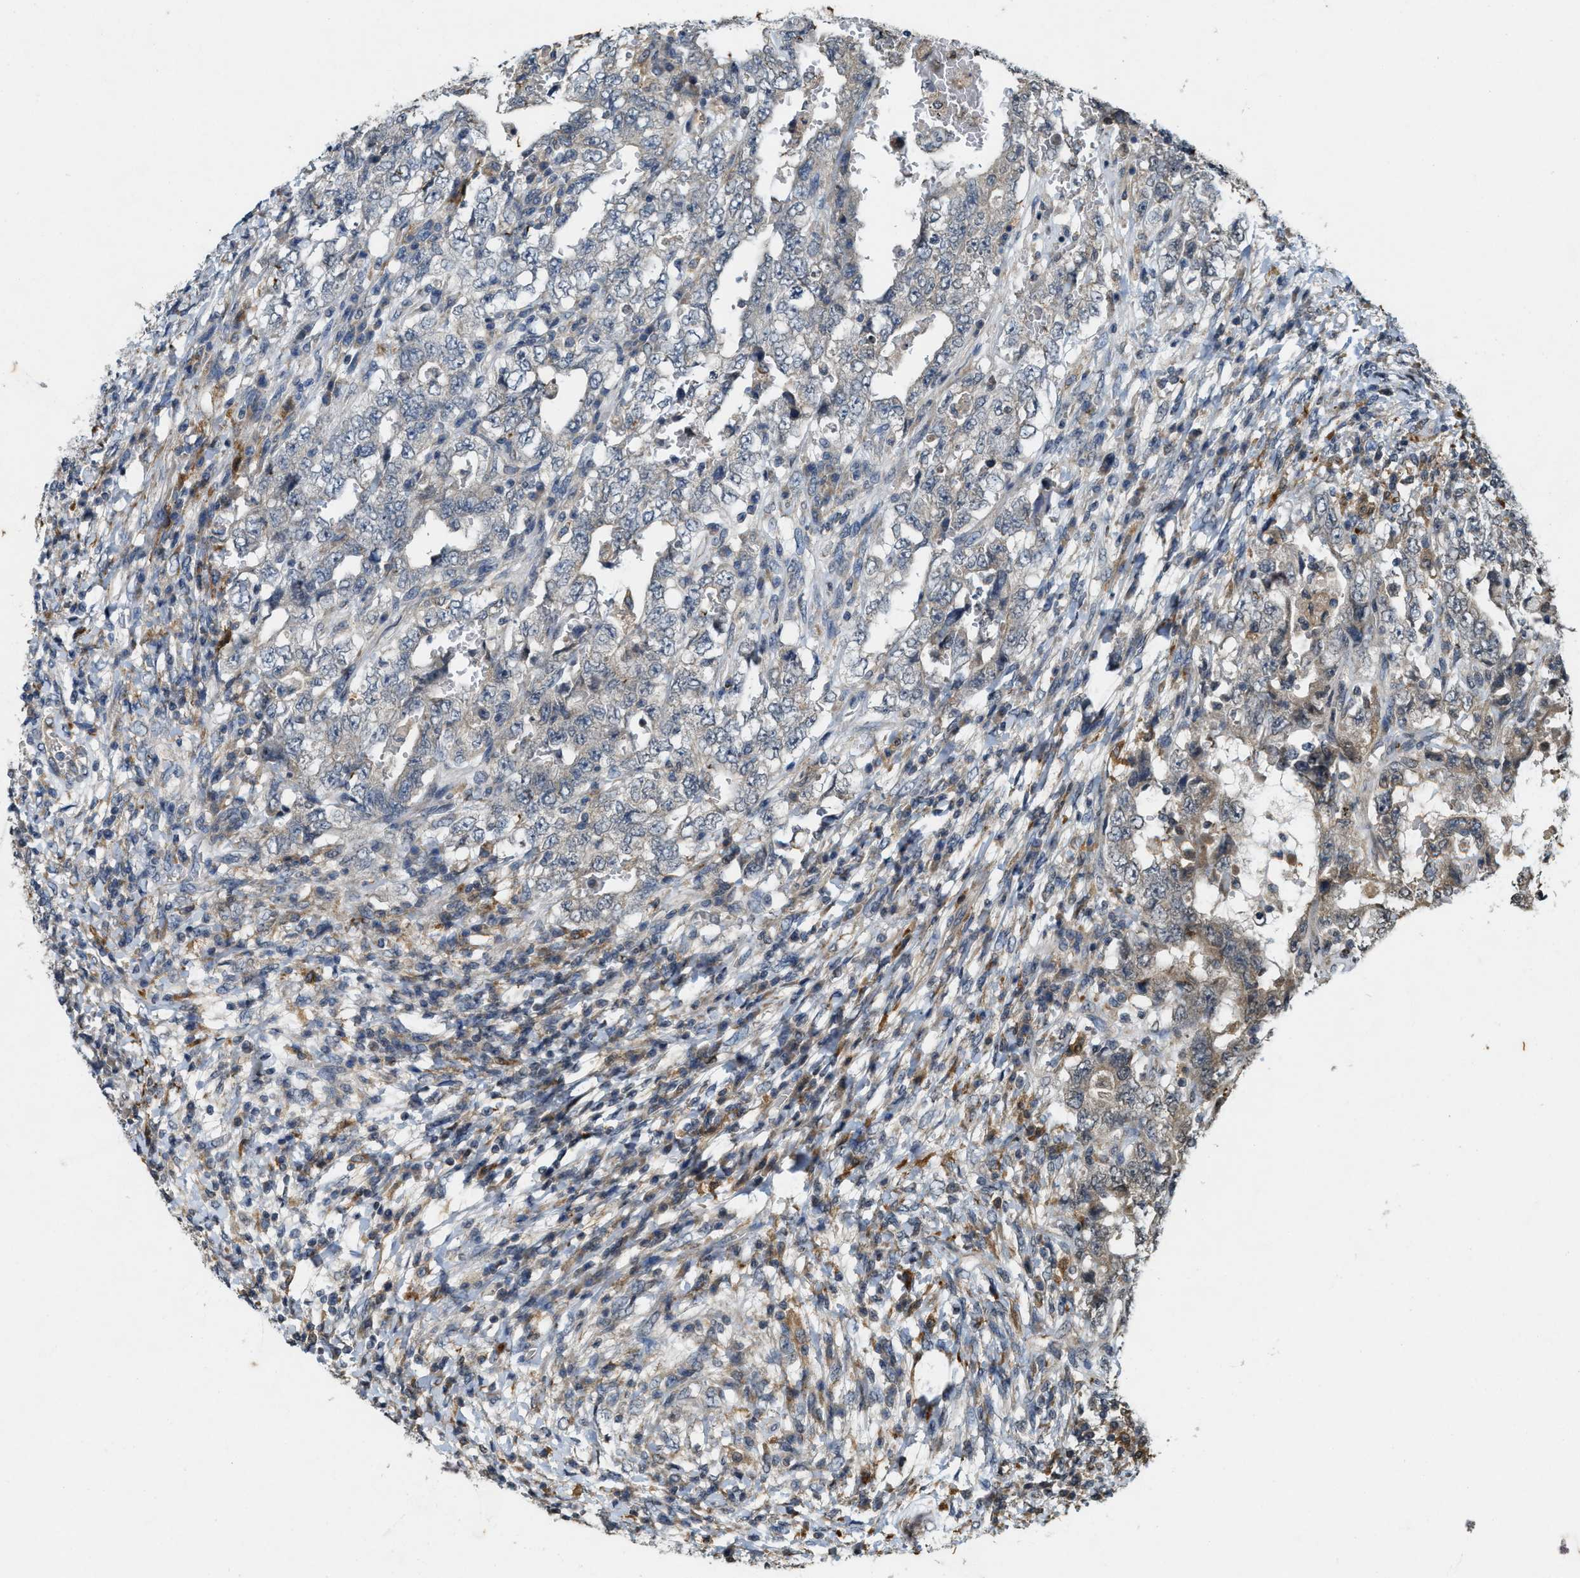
{"staining": {"intensity": "weak", "quantity": "25%-75%", "location": "cytoplasmic/membranous"}, "tissue": "testis cancer", "cell_type": "Tumor cells", "image_type": "cancer", "snomed": [{"axis": "morphology", "description": "Carcinoma, Embryonal, NOS"}, {"axis": "topography", "description": "Testis"}], "caption": "Tumor cells show low levels of weak cytoplasmic/membranous staining in about 25%-75% of cells in testis cancer (embryonal carcinoma).", "gene": "KIF21A", "patient": {"sex": "male", "age": 26}}